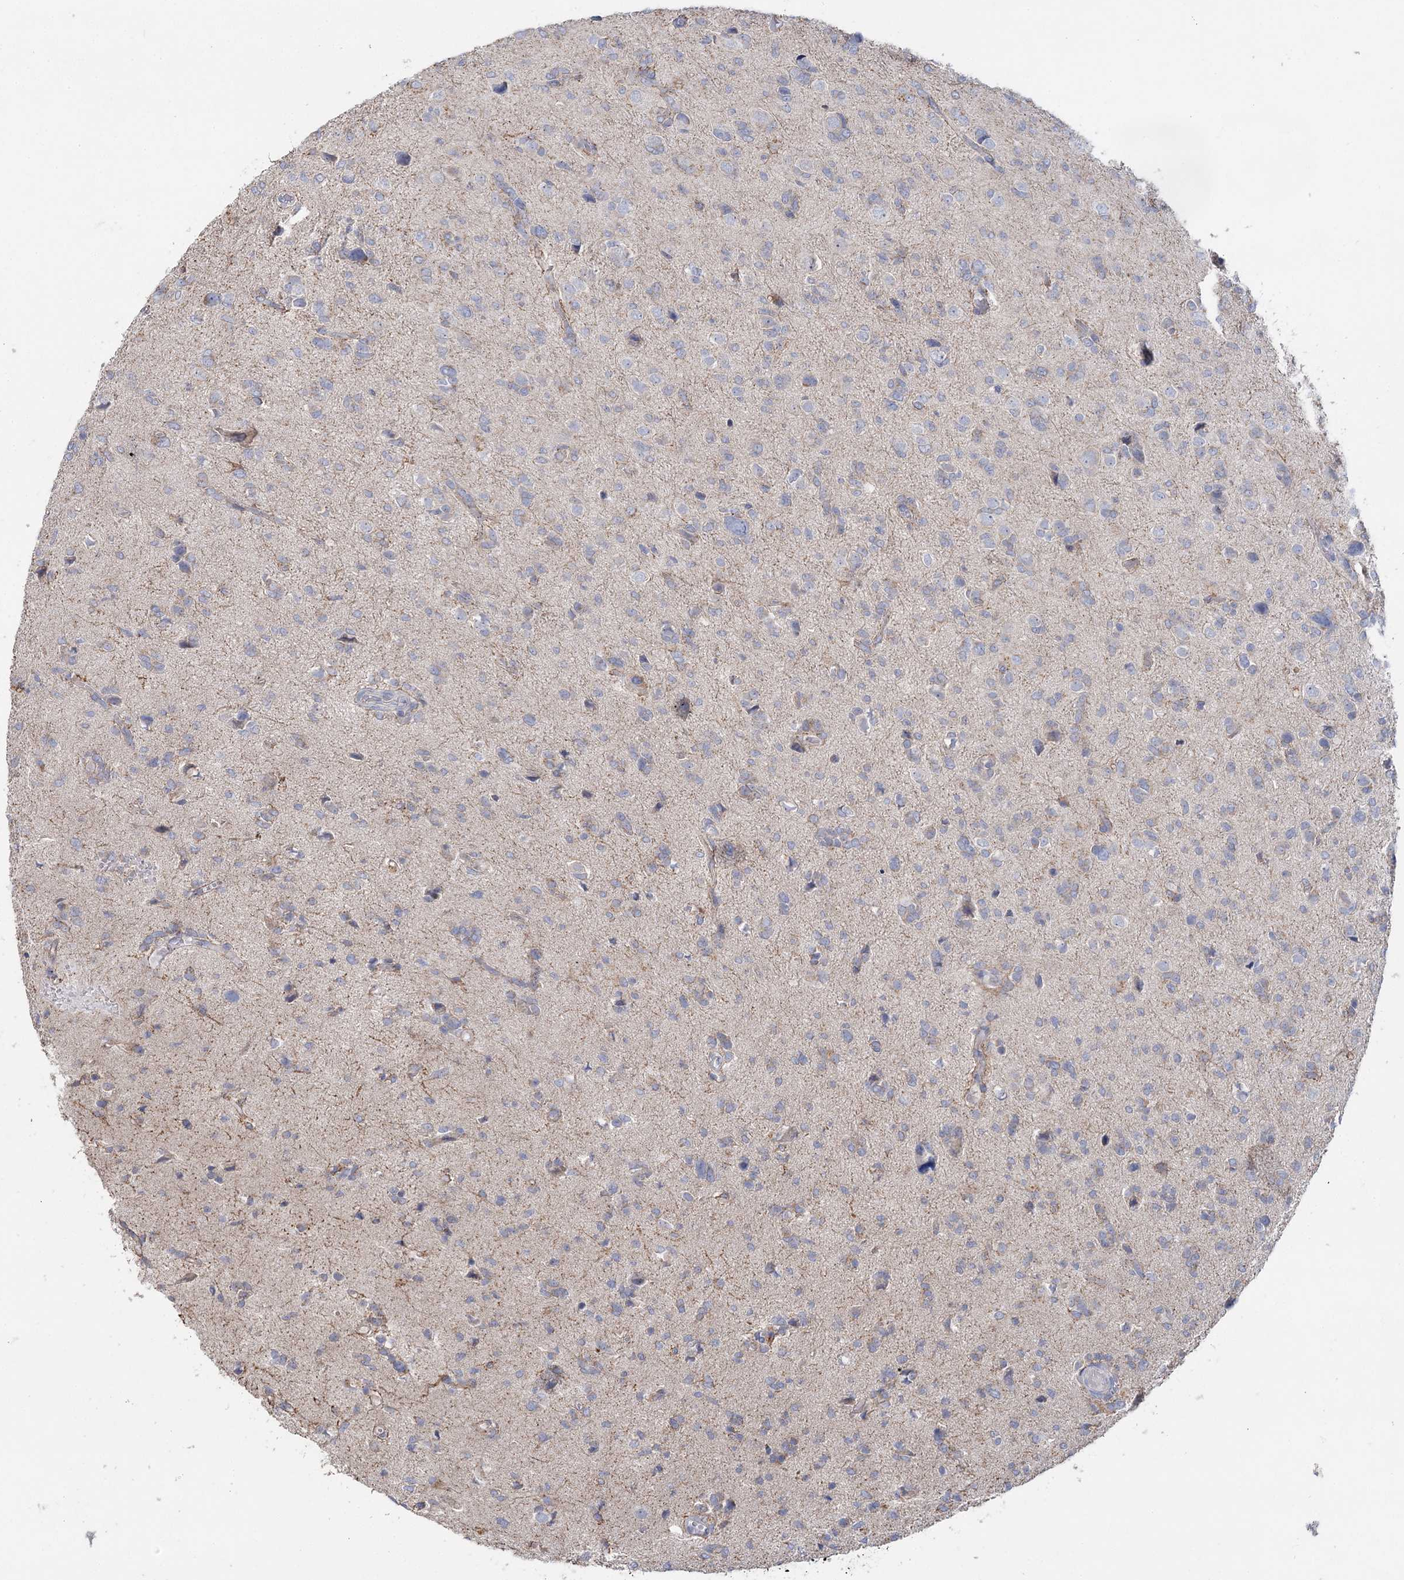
{"staining": {"intensity": "weak", "quantity": "<25%", "location": "cytoplasmic/membranous"}, "tissue": "glioma", "cell_type": "Tumor cells", "image_type": "cancer", "snomed": [{"axis": "morphology", "description": "Glioma, malignant, High grade"}, {"axis": "topography", "description": "Brain"}], "caption": "IHC of glioma demonstrates no expression in tumor cells.", "gene": "TMEM187", "patient": {"sex": "female", "age": 59}}